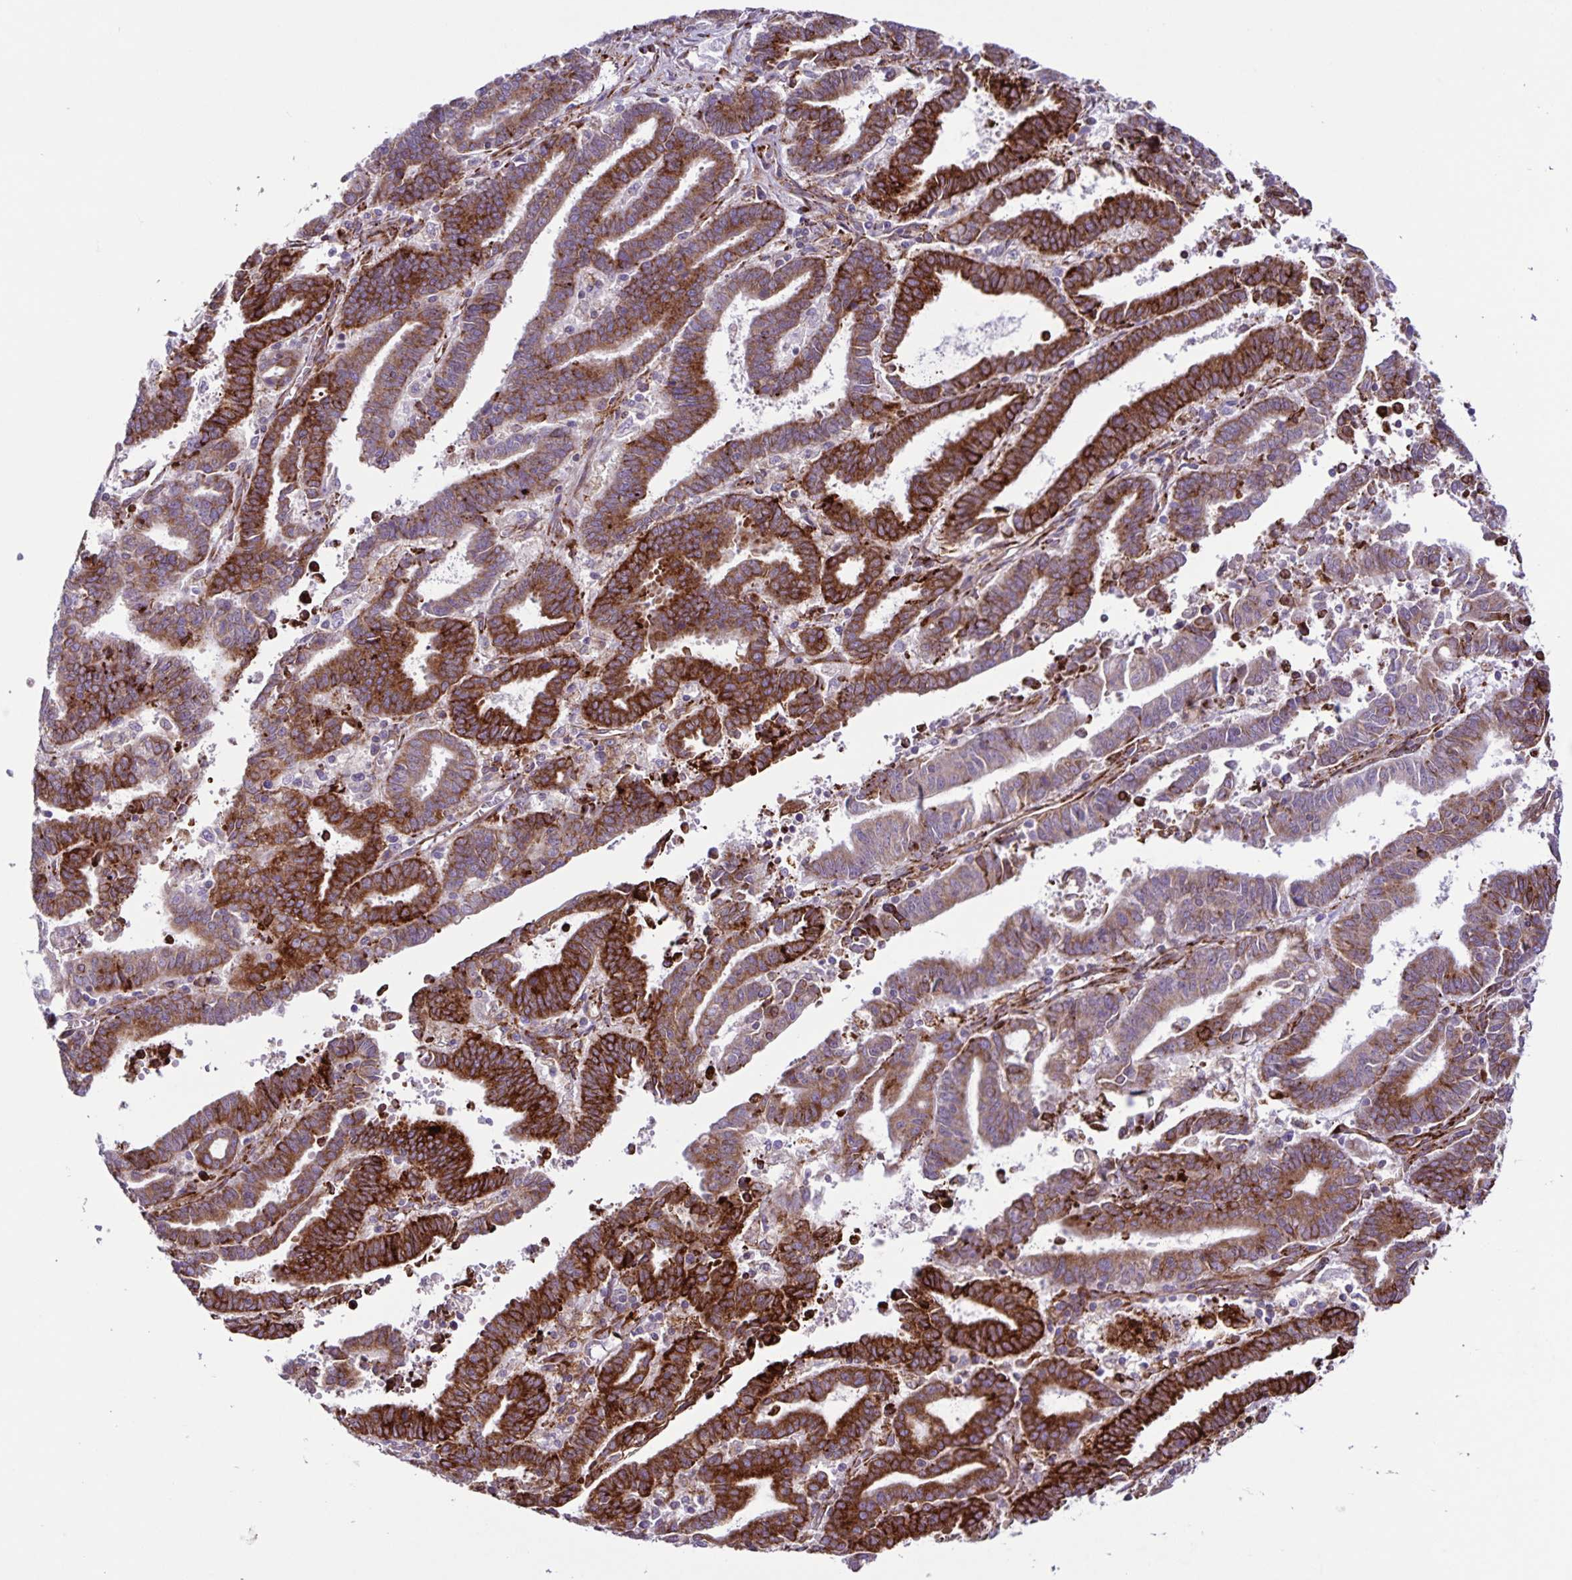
{"staining": {"intensity": "strong", "quantity": "25%-75%", "location": "cytoplasmic/membranous"}, "tissue": "endometrial cancer", "cell_type": "Tumor cells", "image_type": "cancer", "snomed": [{"axis": "morphology", "description": "Adenocarcinoma, NOS"}, {"axis": "topography", "description": "Uterus"}], "caption": "An image showing strong cytoplasmic/membranous positivity in about 25%-75% of tumor cells in endometrial cancer, as visualized by brown immunohistochemical staining.", "gene": "OSBPL5", "patient": {"sex": "female", "age": 83}}